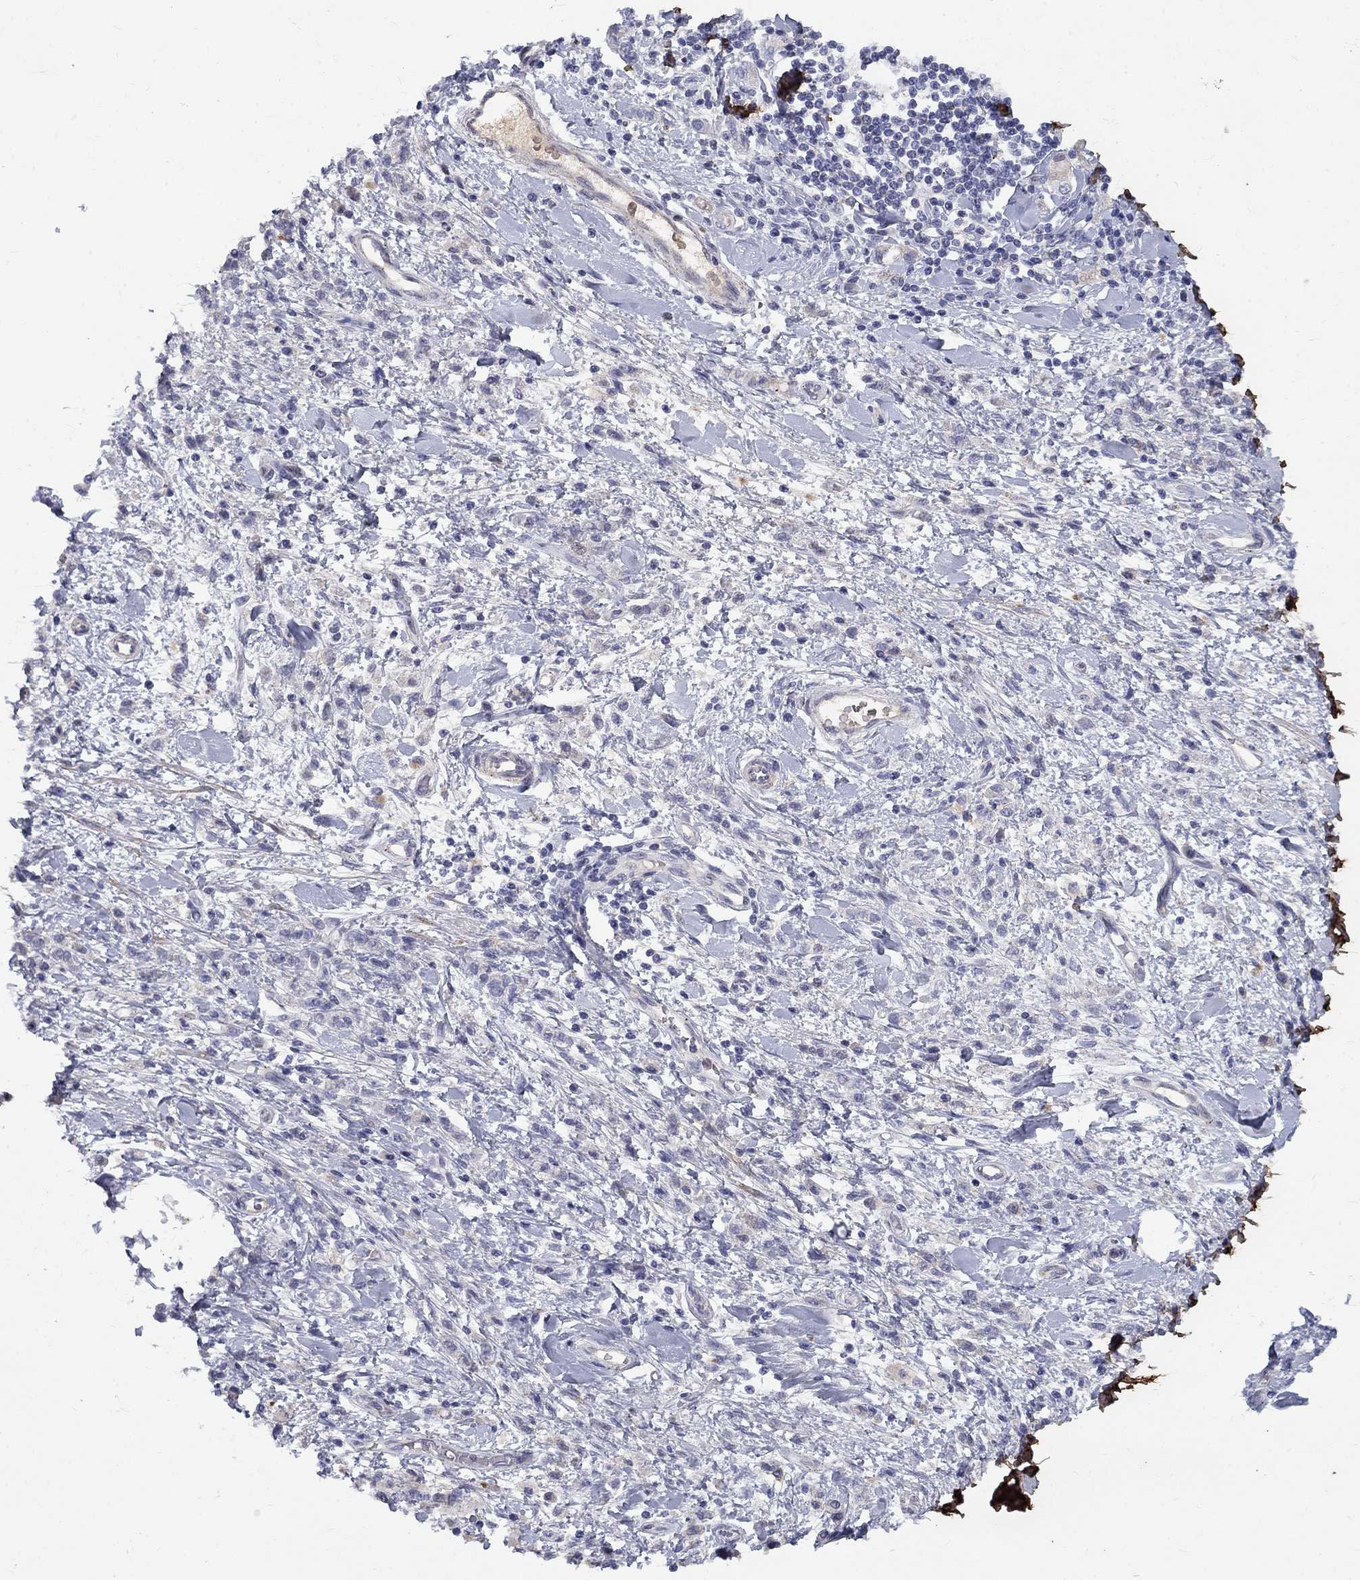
{"staining": {"intensity": "negative", "quantity": "none", "location": "none"}, "tissue": "stomach cancer", "cell_type": "Tumor cells", "image_type": "cancer", "snomed": [{"axis": "morphology", "description": "Adenocarcinoma, NOS"}, {"axis": "topography", "description": "Stomach"}], "caption": "Micrograph shows no protein positivity in tumor cells of stomach cancer tissue. Nuclei are stained in blue.", "gene": "EPDR1", "patient": {"sex": "male", "age": 77}}